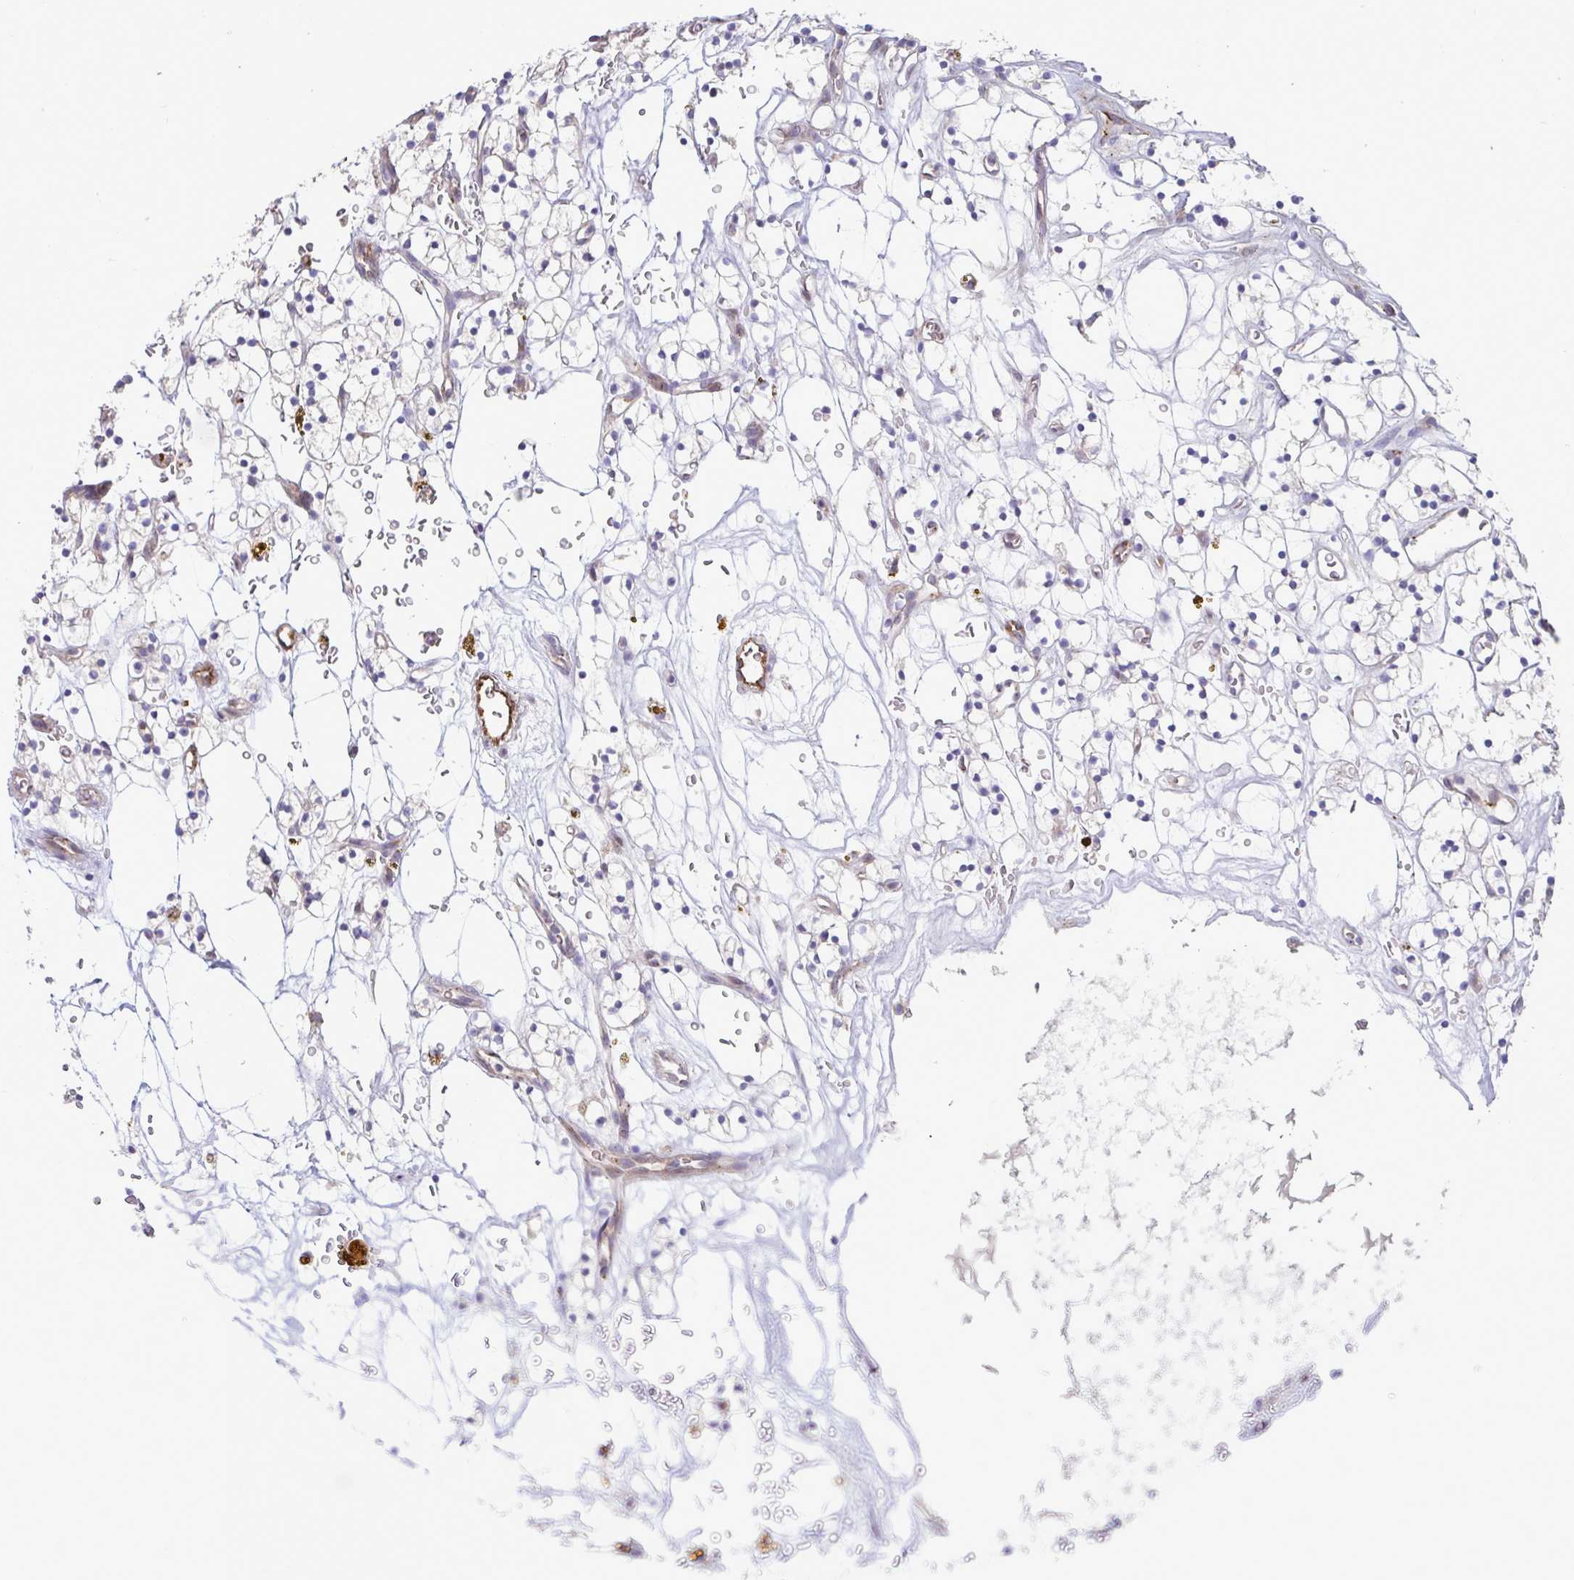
{"staining": {"intensity": "negative", "quantity": "none", "location": "none"}, "tissue": "renal cancer", "cell_type": "Tumor cells", "image_type": "cancer", "snomed": [{"axis": "morphology", "description": "Adenocarcinoma, NOS"}, {"axis": "topography", "description": "Kidney"}], "caption": "This photomicrograph is of adenocarcinoma (renal) stained with immunohistochemistry (IHC) to label a protein in brown with the nuclei are counter-stained blue. There is no positivity in tumor cells.", "gene": "IL37", "patient": {"sex": "female", "age": 64}}